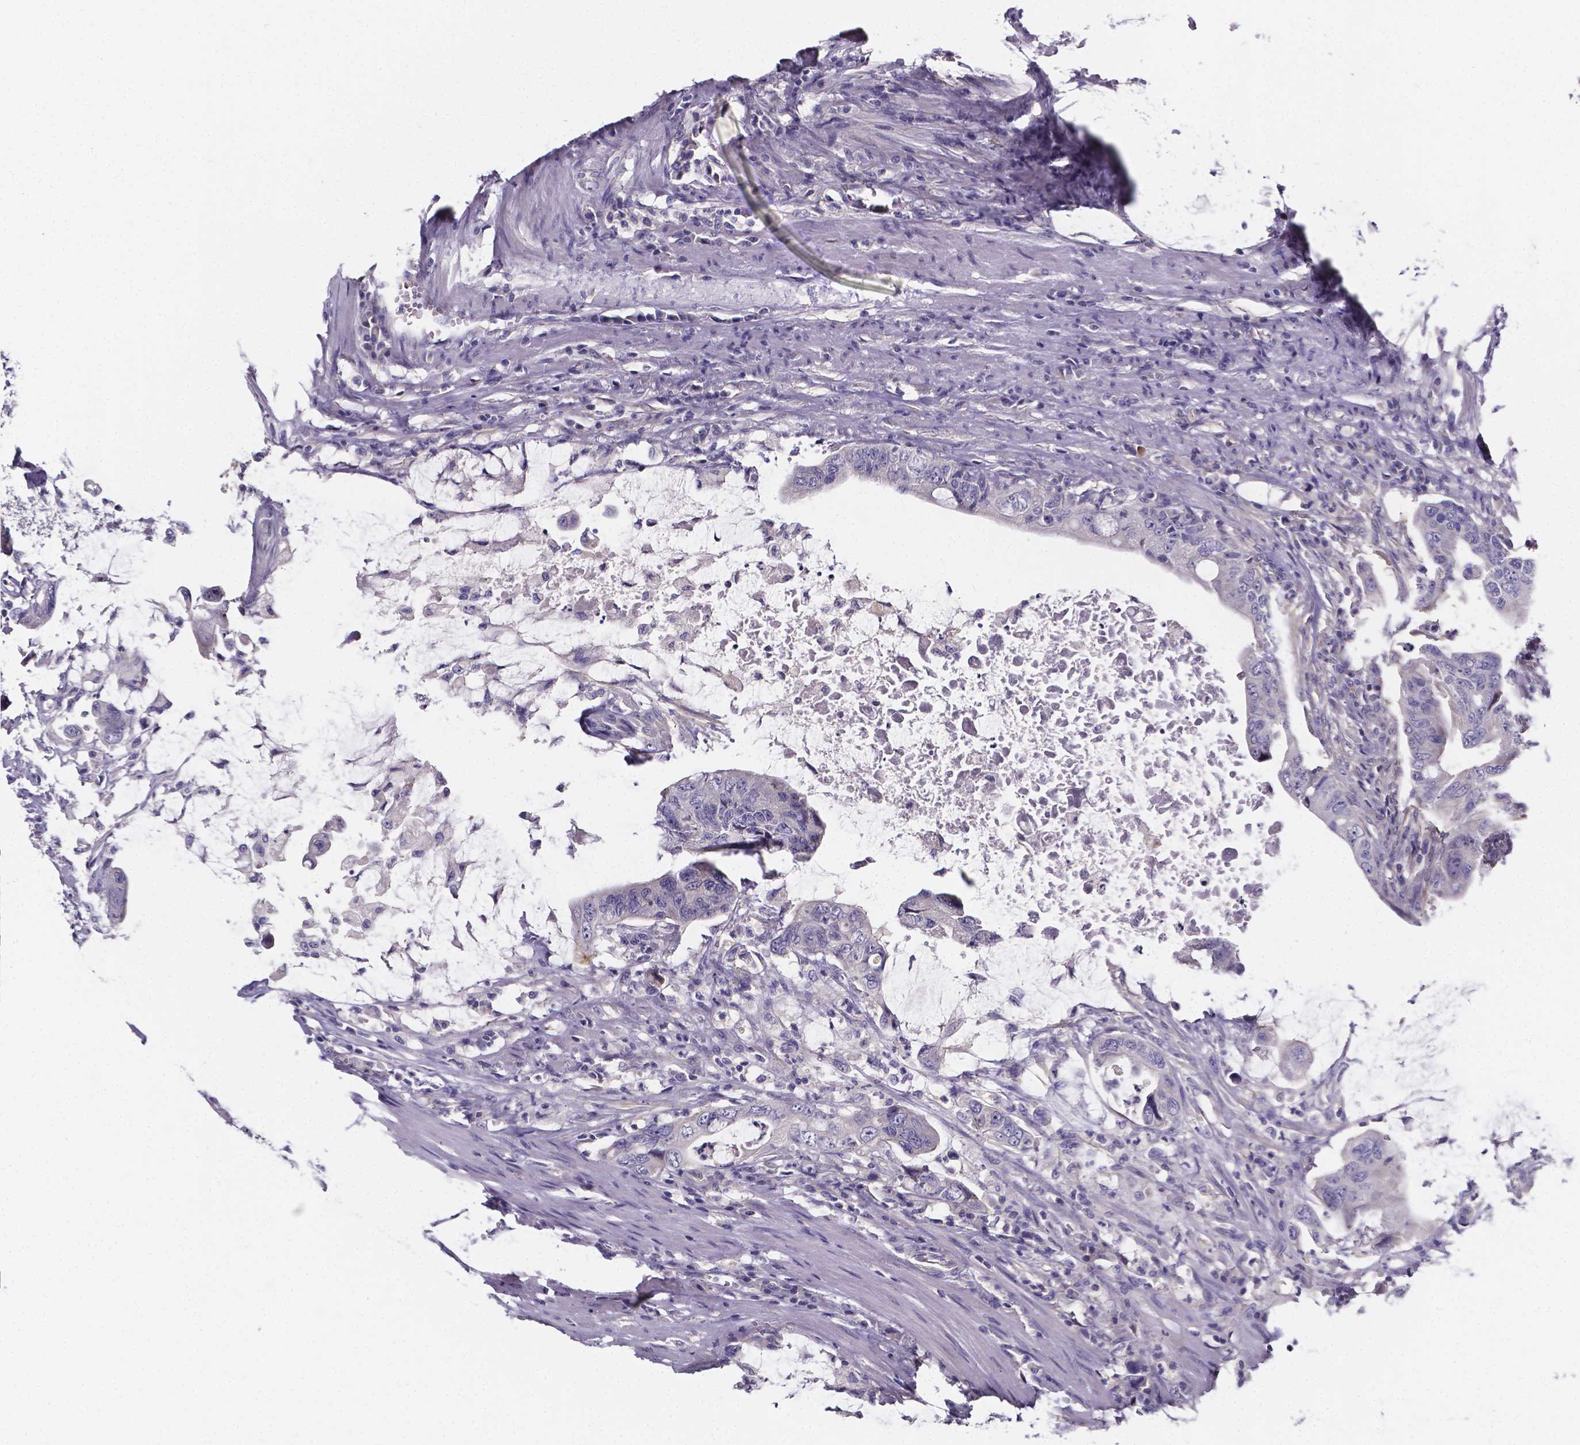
{"staining": {"intensity": "negative", "quantity": "none", "location": "none"}, "tissue": "colorectal cancer", "cell_type": "Tumor cells", "image_type": "cancer", "snomed": [{"axis": "morphology", "description": "Adenocarcinoma, NOS"}, {"axis": "topography", "description": "Colon"}], "caption": "Tumor cells are negative for brown protein staining in adenocarcinoma (colorectal).", "gene": "CACNG8", "patient": {"sex": "male", "age": 57}}